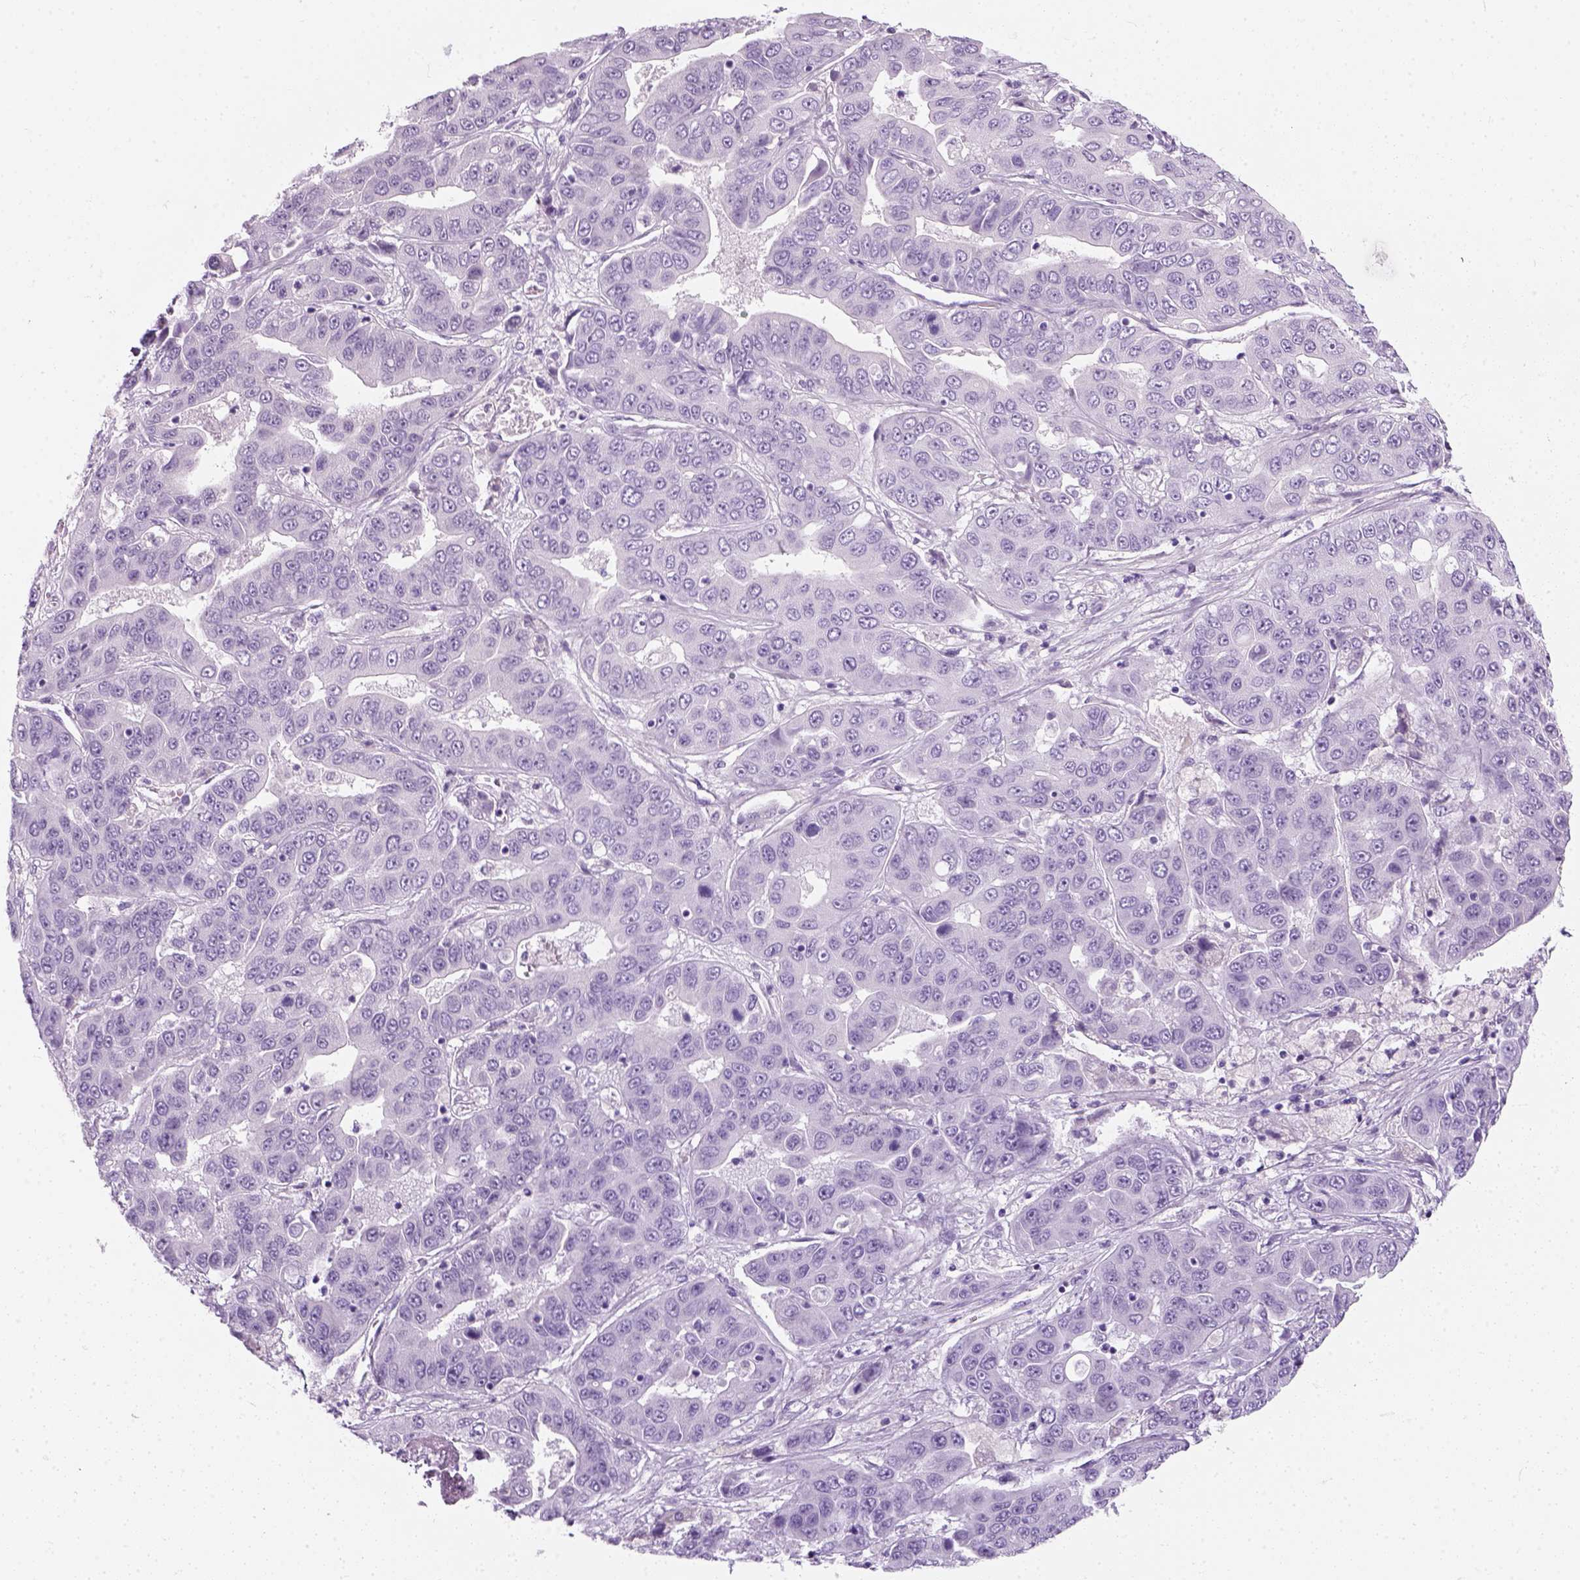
{"staining": {"intensity": "negative", "quantity": "none", "location": "none"}, "tissue": "liver cancer", "cell_type": "Tumor cells", "image_type": "cancer", "snomed": [{"axis": "morphology", "description": "Cholangiocarcinoma"}, {"axis": "topography", "description": "Liver"}], "caption": "Image shows no significant protein staining in tumor cells of liver cholangiocarcinoma.", "gene": "SLC12A5", "patient": {"sex": "female", "age": 52}}